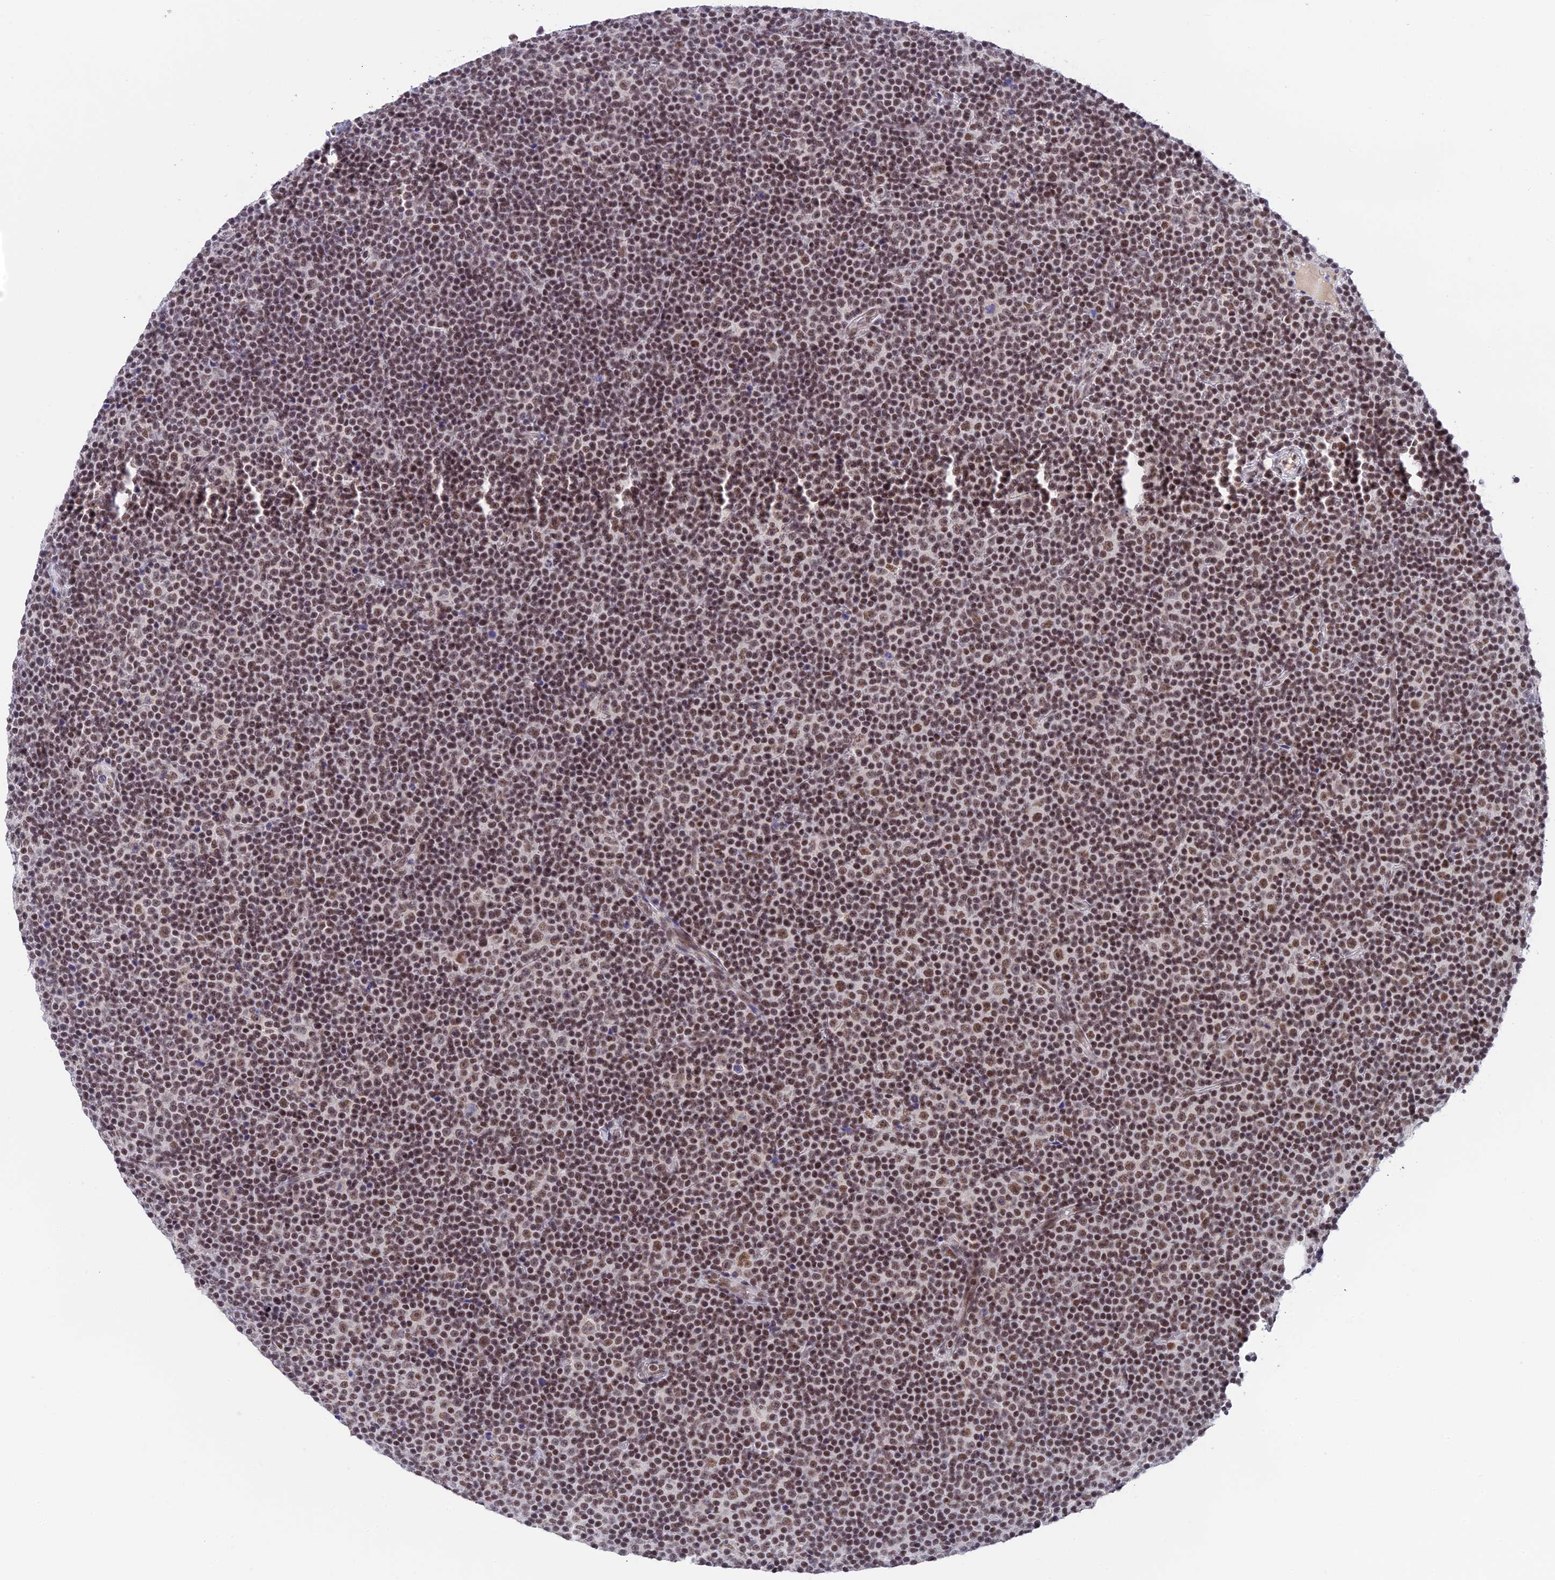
{"staining": {"intensity": "moderate", "quantity": ">75%", "location": "nuclear"}, "tissue": "lymphoma", "cell_type": "Tumor cells", "image_type": "cancer", "snomed": [{"axis": "morphology", "description": "Malignant lymphoma, non-Hodgkin's type, Low grade"}, {"axis": "topography", "description": "Lymph node"}], "caption": "A brown stain labels moderate nuclear staining of a protein in lymphoma tumor cells.", "gene": "THAP11", "patient": {"sex": "female", "age": 67}}